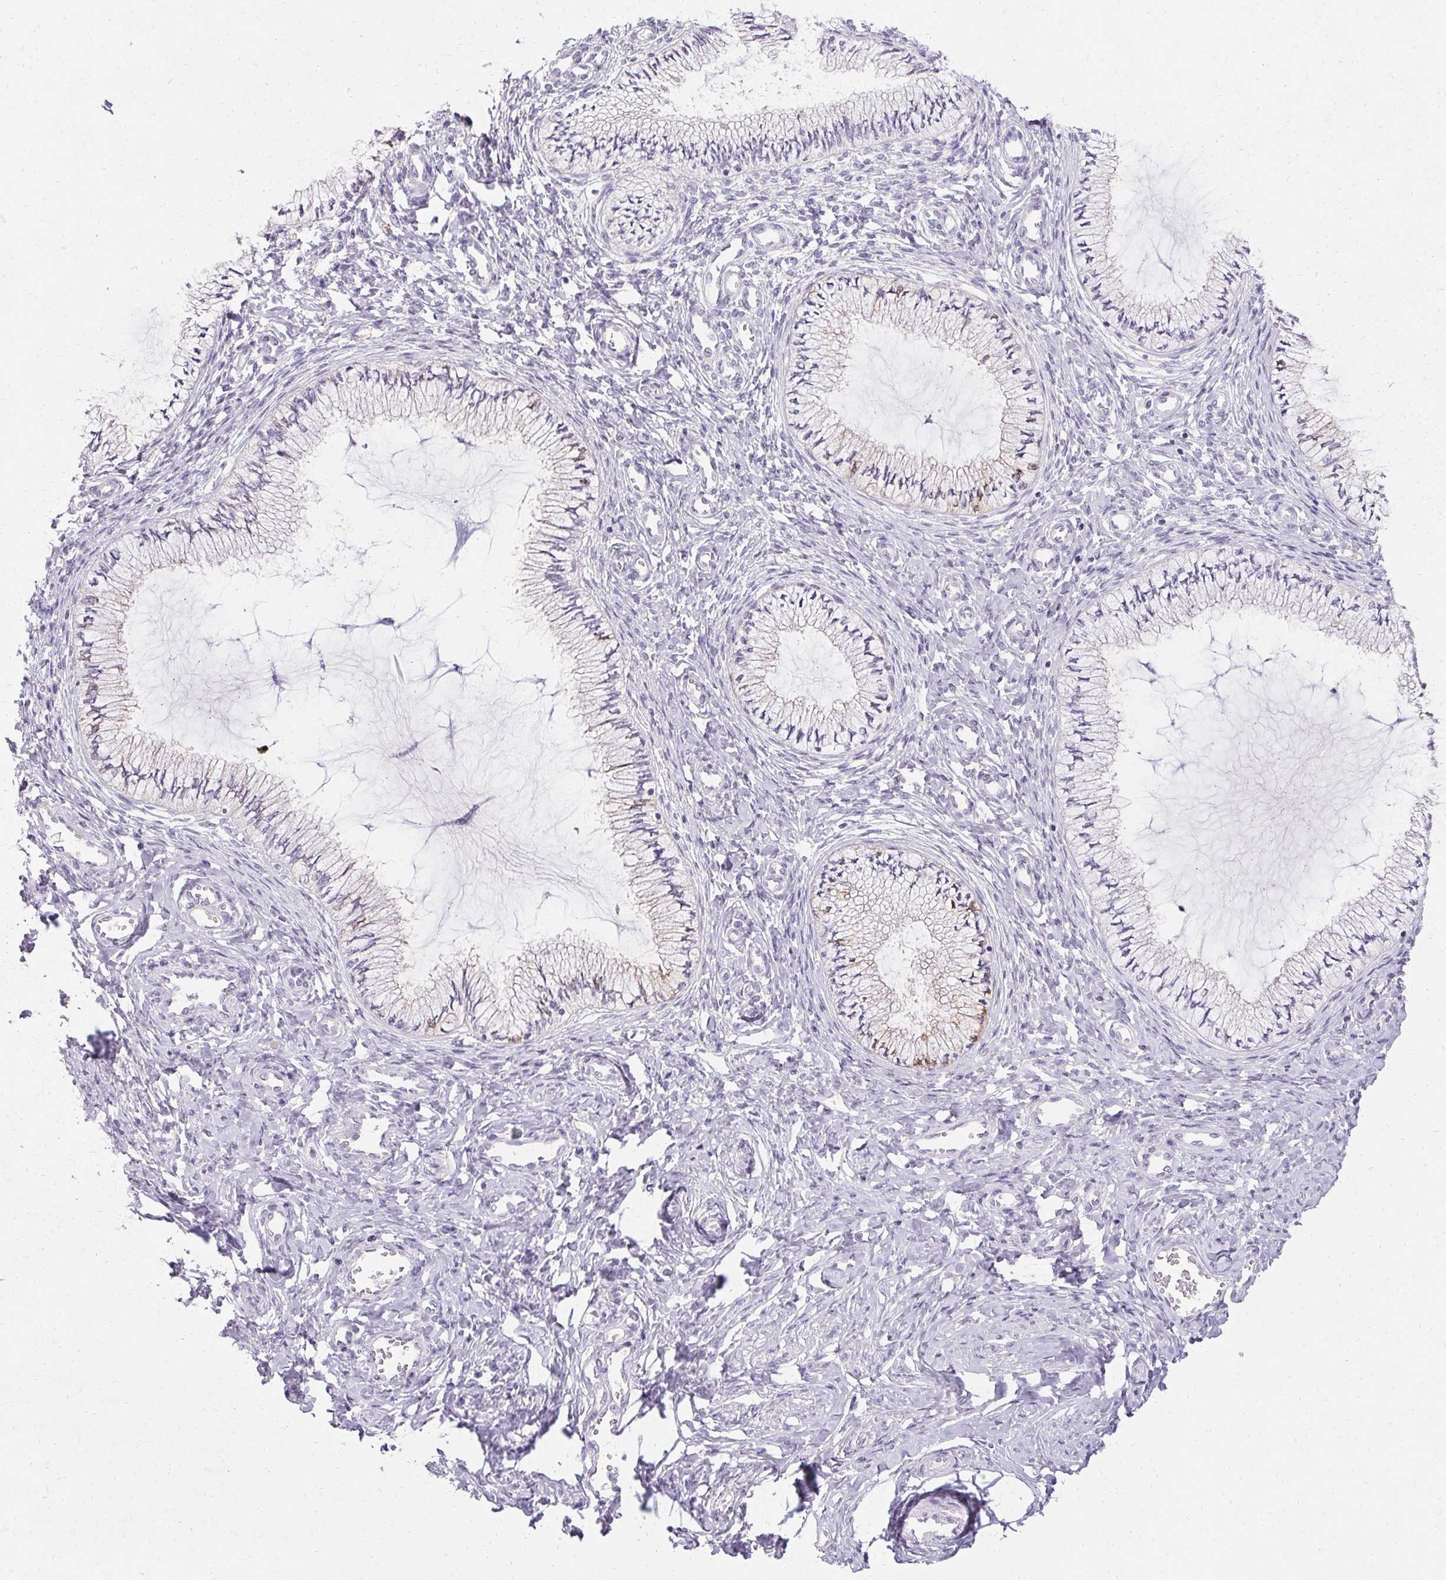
{"staining": {"intensity": "negative", "quantity": "none", "location": "none"}, "tissue": "cervix", "cell_type": "Glandular cells", "image_type": "normal", "snomed": [{"axis": "morphology", "description": "Normal tissue, NOS"}, {"axis": "topography", "description": "Cervix"}], "caption": "This is an immunohistochemistry (IHC) image of benign human cervix. There is no positivity in glandular cells.", "gene": "HSD17B3", "patient": {"sex": "female", "age": 24}}